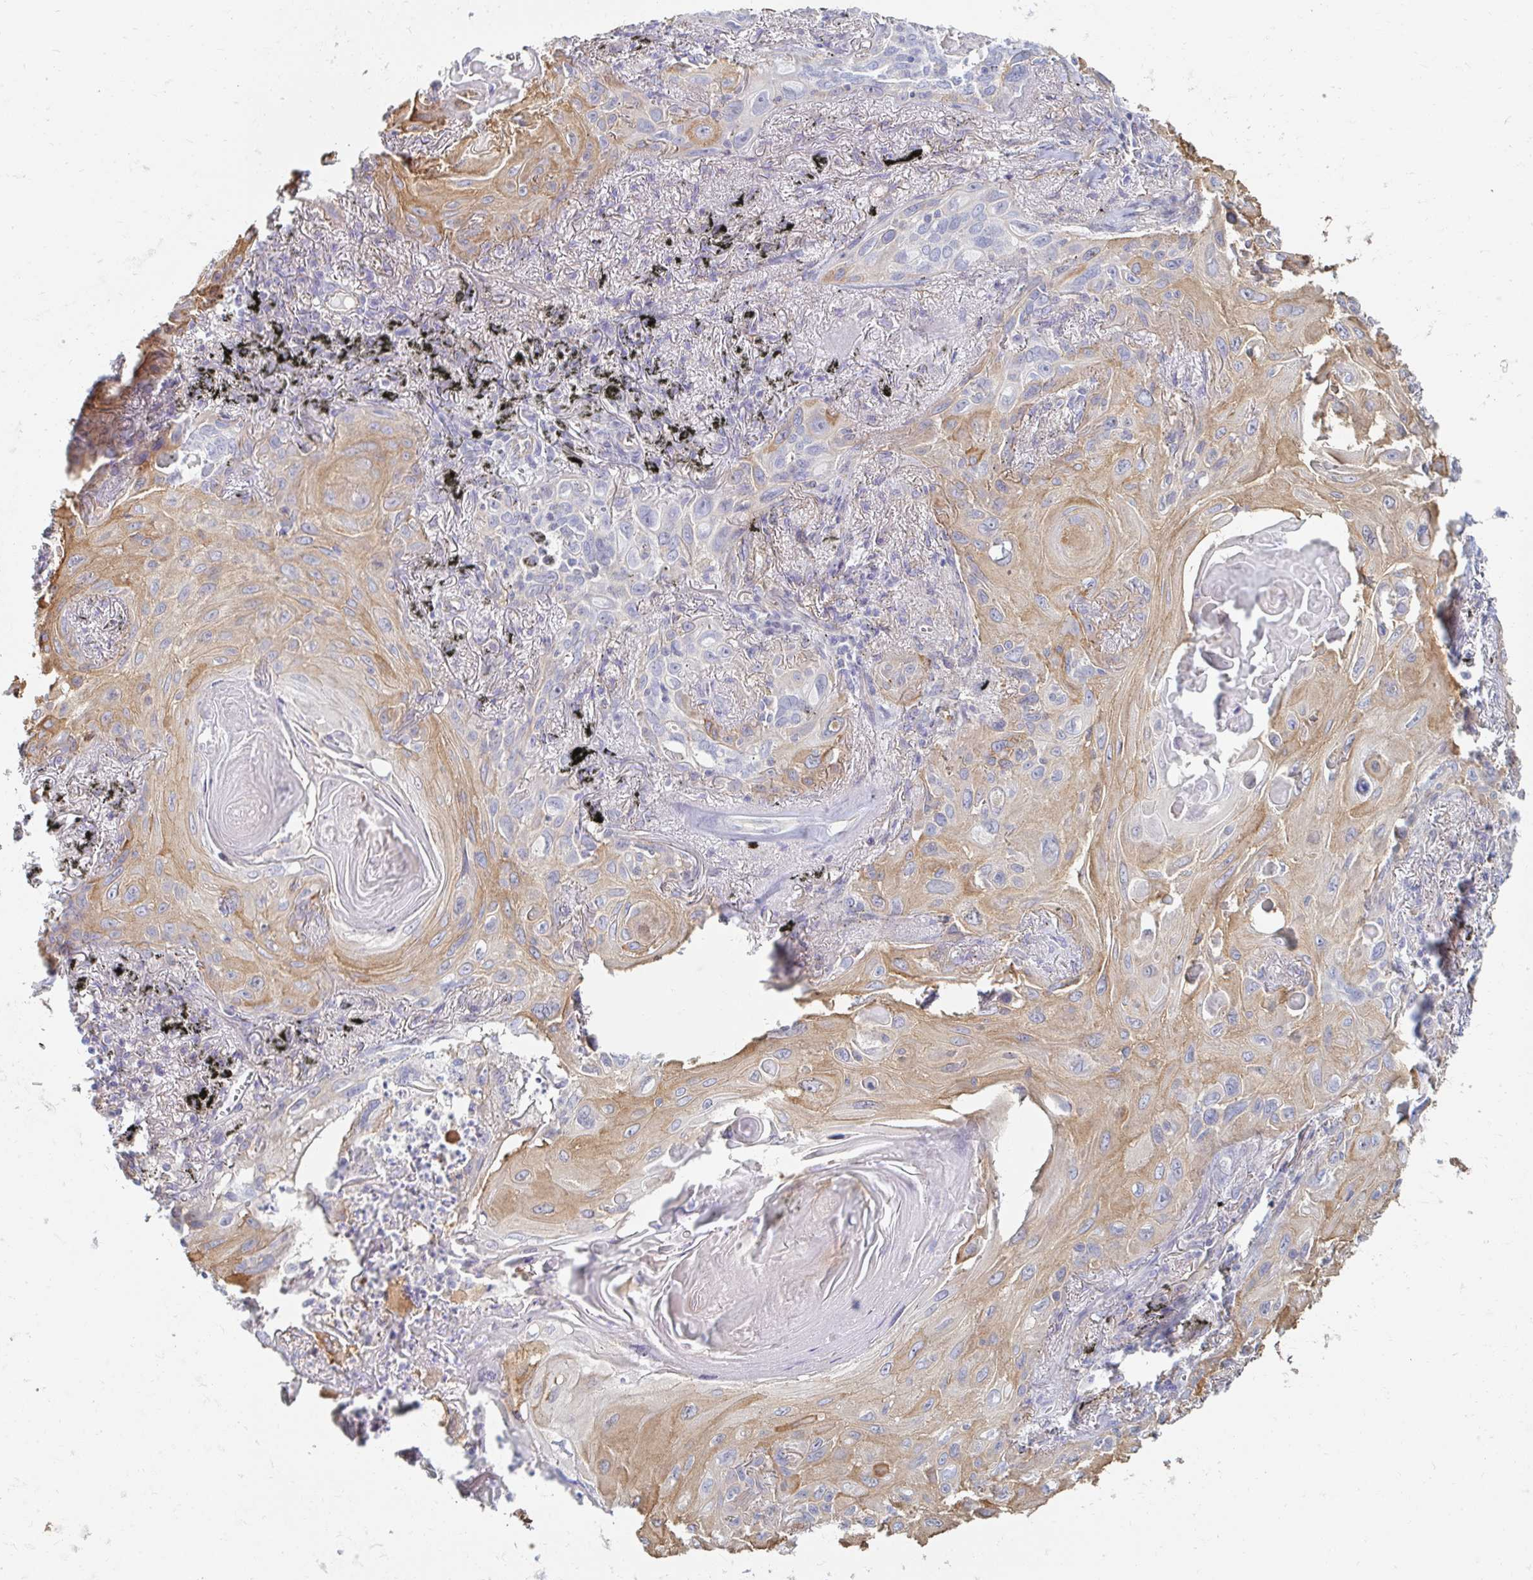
{"staining": {"intensity": "weak", "quantity": "25%-75%", "location": "cytoplasmic/membranous"}, "tissue": "lung cancer", "cell_type": "Tumor cells", "image_type": "cancer", "snomed": [{"axis": "morphology", "description": "Squamous cell carcinoma, NOS"}, {"axis": "topography", "description": "Lung"}], "caption": "IHC (DAB) staining of human squamous cell carcinoma (lung) reveals weak cytoplasmic/membranous protein positivity in about 25%-75% of tumor cells. Immunohistochemistry stains the protein in brown and the nuclei are stained blue.", "gene": "MYLK2", "patient": {"sex": "male", "age": 79}}